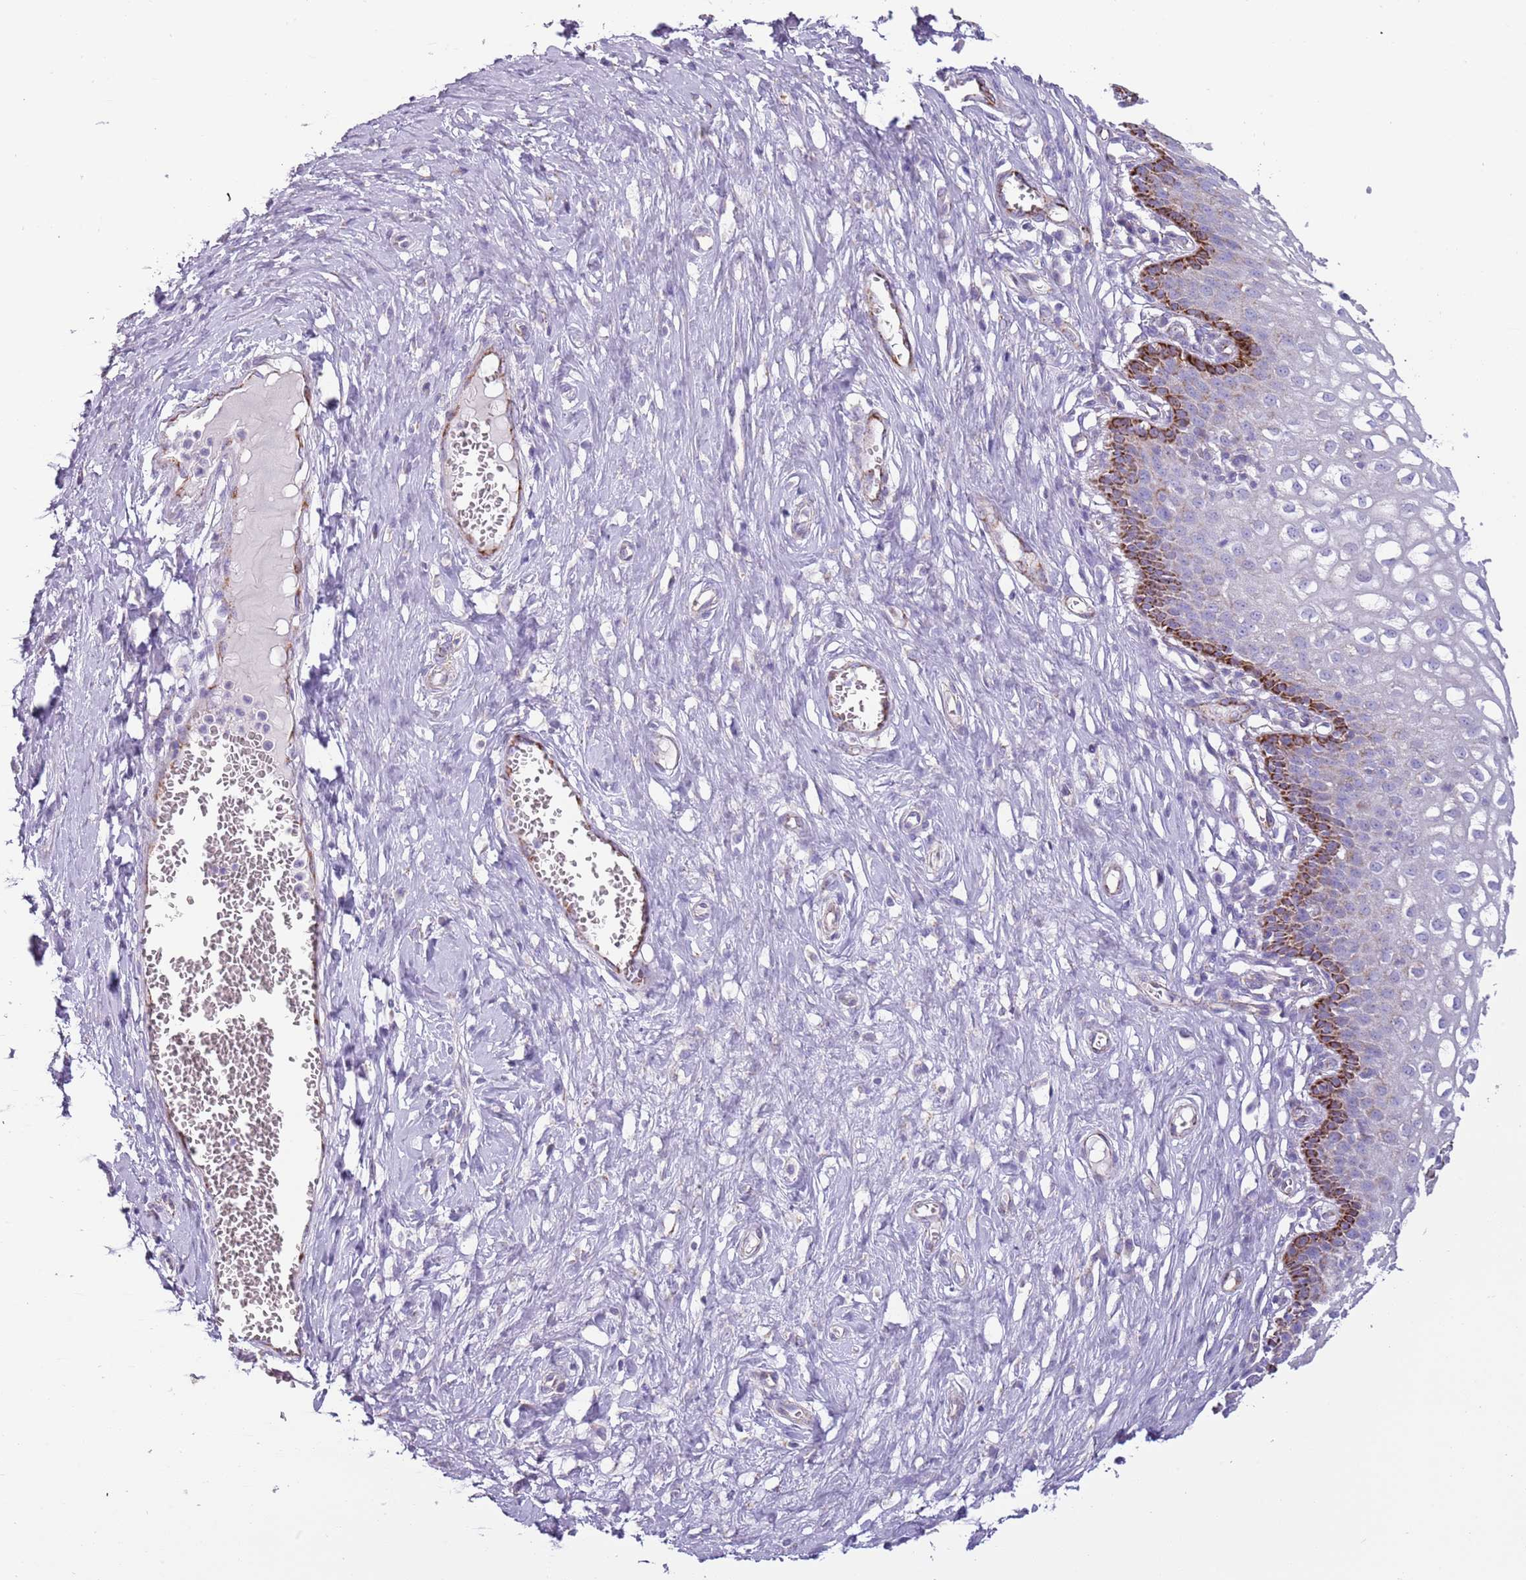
{"staining": {"intensity": "negative", "quantity": "none", "location": "none"}, "tissue": "cervix", "cell_type": "Glandular cells", "image_type": "normal", "snomed": [{"axis": "morphology", "description": "Normal tissue, NOS"}, {"axis": "morphology", "description": "Adenocarcinoma, NOS"}, {"axis": "topography", "description": "Cervix"}], "caption": "Immunohistochemical staining of normal cervix reveals no significant expression in glandular cells. (Immunohistochemistry, brightfield microscopy, high magnification).", "gene": "RNF222", "patient": {"sex": "female", "age": 29}}